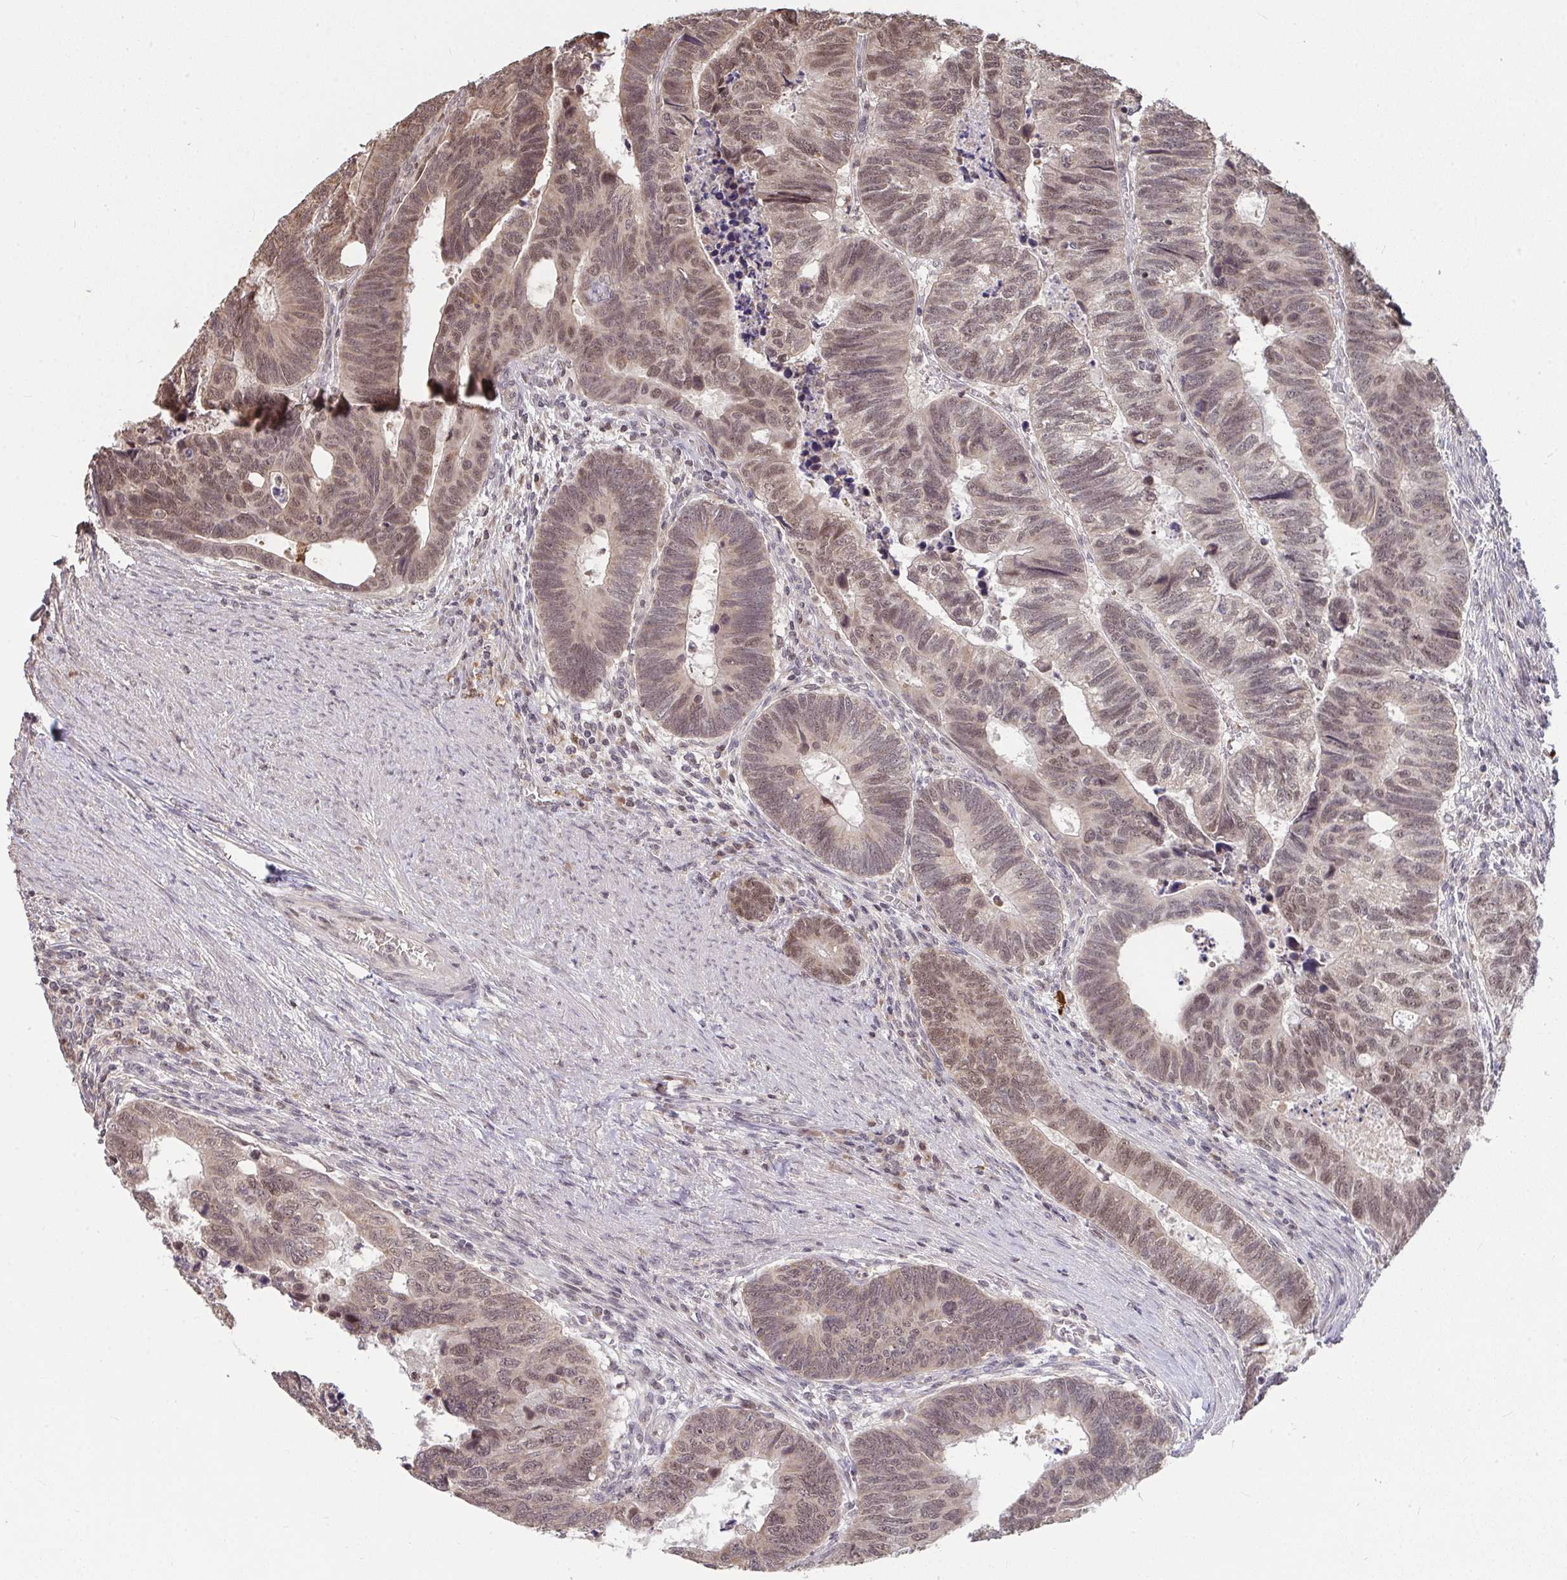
{"staining": {"intensity": "moderate", "quantity": "25%-75%", "location": "nuclear"}, "tissue": "colorectal cancer", "cell_type": "Tumor cells", "image_type": "cancer", "snomed": [{"axis": "morphology", "description": "Adenocarcinoma, NOS"}, {"axis": "topography", "description": "Colon"}], "caption": "About 25%-75% of tumor cells in adenocarcinoma (colorectal) show moderate nuclear protein staining as visualized by brown immunohistochemical staining.", "gene": "SAP30", "patient": {"sex": "male", "age": 62}}